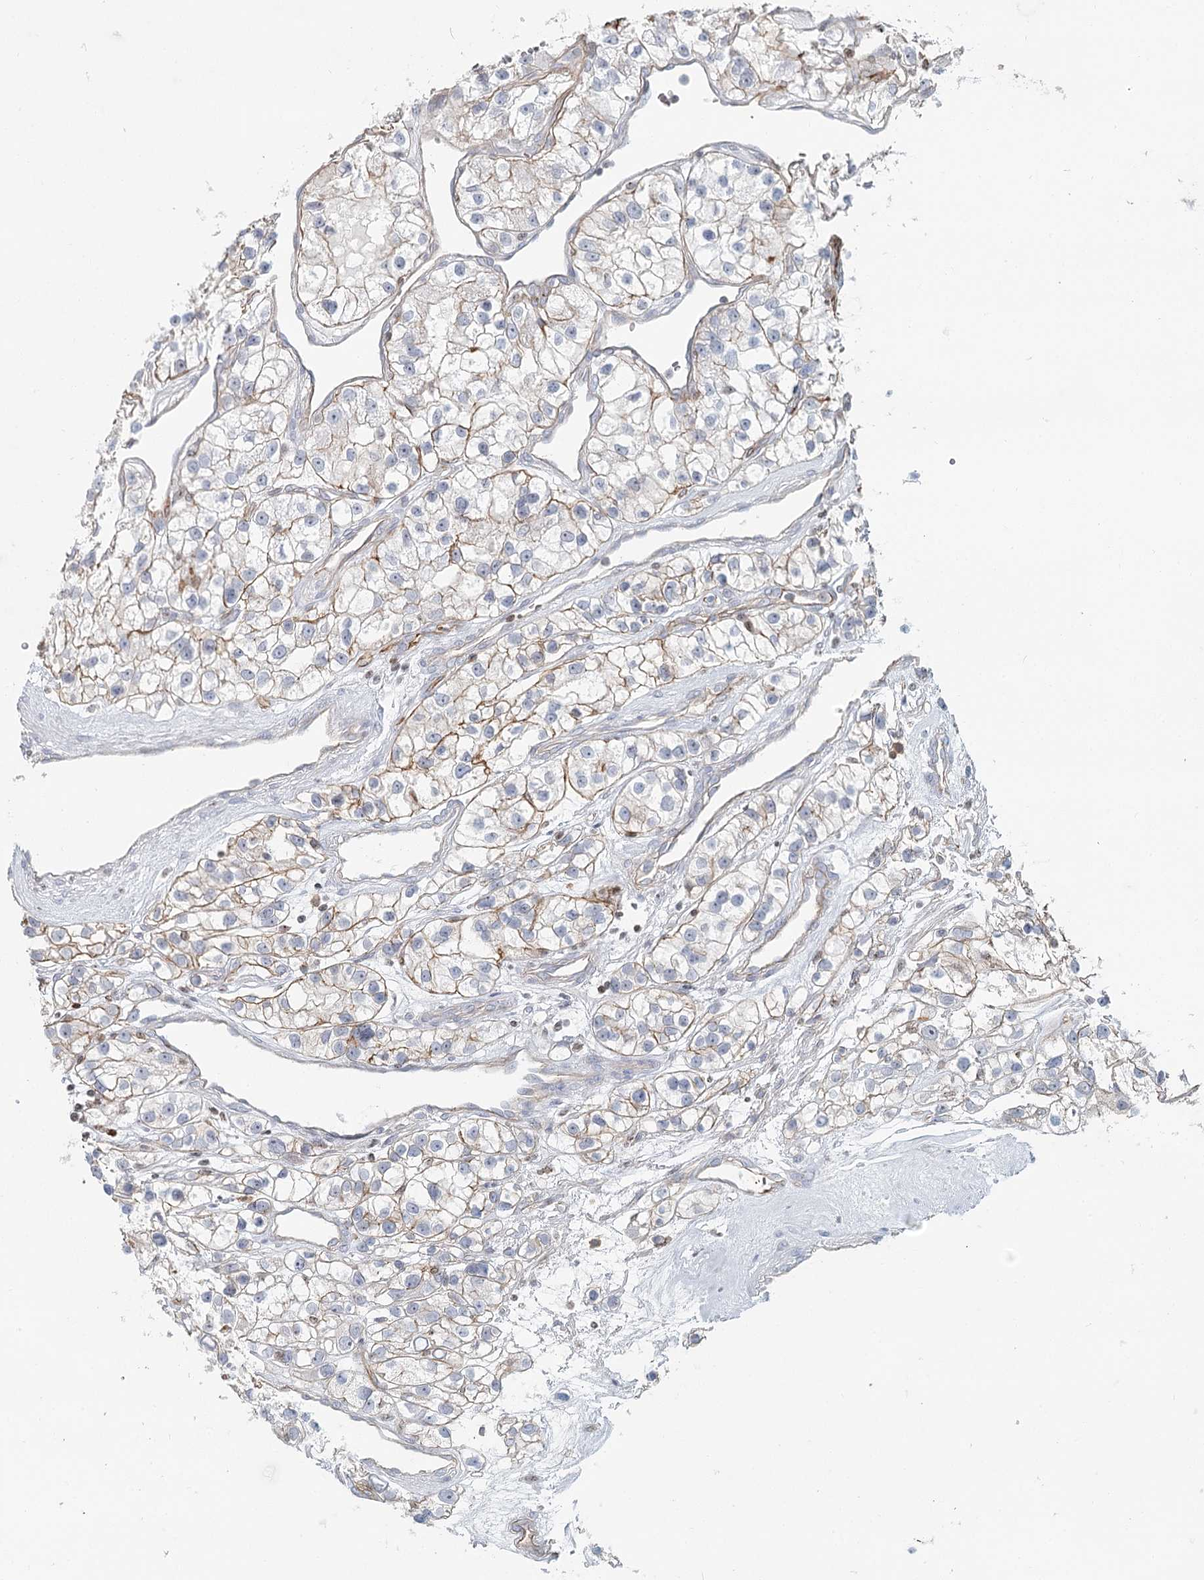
{"staining": {"intensity": "weak", "quantity": "25%-75%", "location": "cytoplasmic/membranous"}, "tissue": "renal cancer", "cell_type": "Tumor cells", "image_type": "cancer", "snomed": [{"axis": "morphology", "description": "Adenocarcinoma, NOS"}, {"axis": "topography", "description": "Kidney"}], "caption": "Immunohistochemical staining of renal cancer demonstrates low levels of weak cytoplasmic/membranous protein positivity in about 25%-75% of tumor cells.", "gene": "ZFYVE28", "patient": {"sex": "female", "age": 57}}